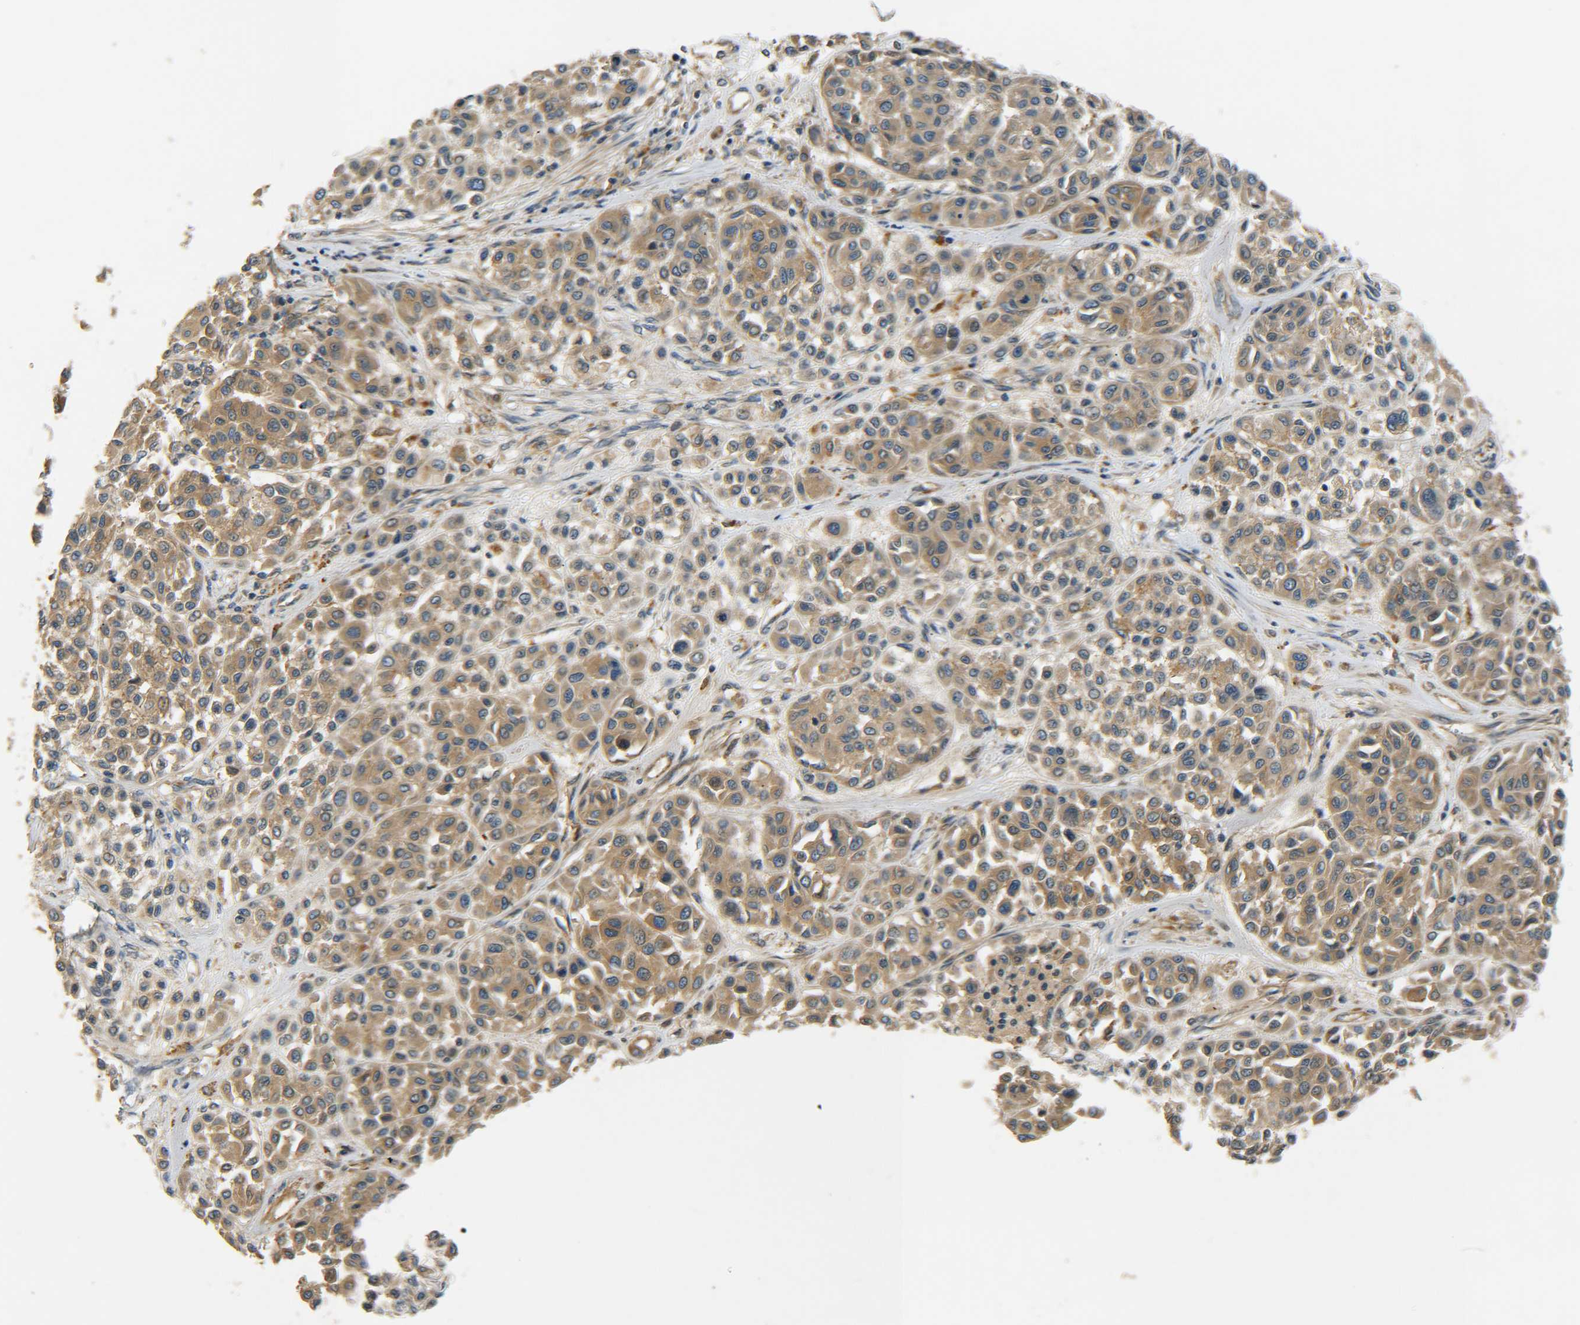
{"staining": {"intensity": "moderate", "quantity": ">75%", "location": "cytoplasmic/membranous"}, "tissue": "melanoma", "cell_type": "Tumor cells", "image_type": "cancer", "snomed": [{"axis": "morphology", "description": "Malignant melanoma, Metastatic site"}, {"axis": "topography", "description": "Soft tissue"}], "caption": "Approximately >75% of tumor cells in human malignant melanoma (metastatic site) demonstrate moderate cytoplasmic/membranous protein positivity as visualized by brown immunohistochemical staining.", "gene": "LRCH3", "patient": {"sex": "male", "age": 41}}